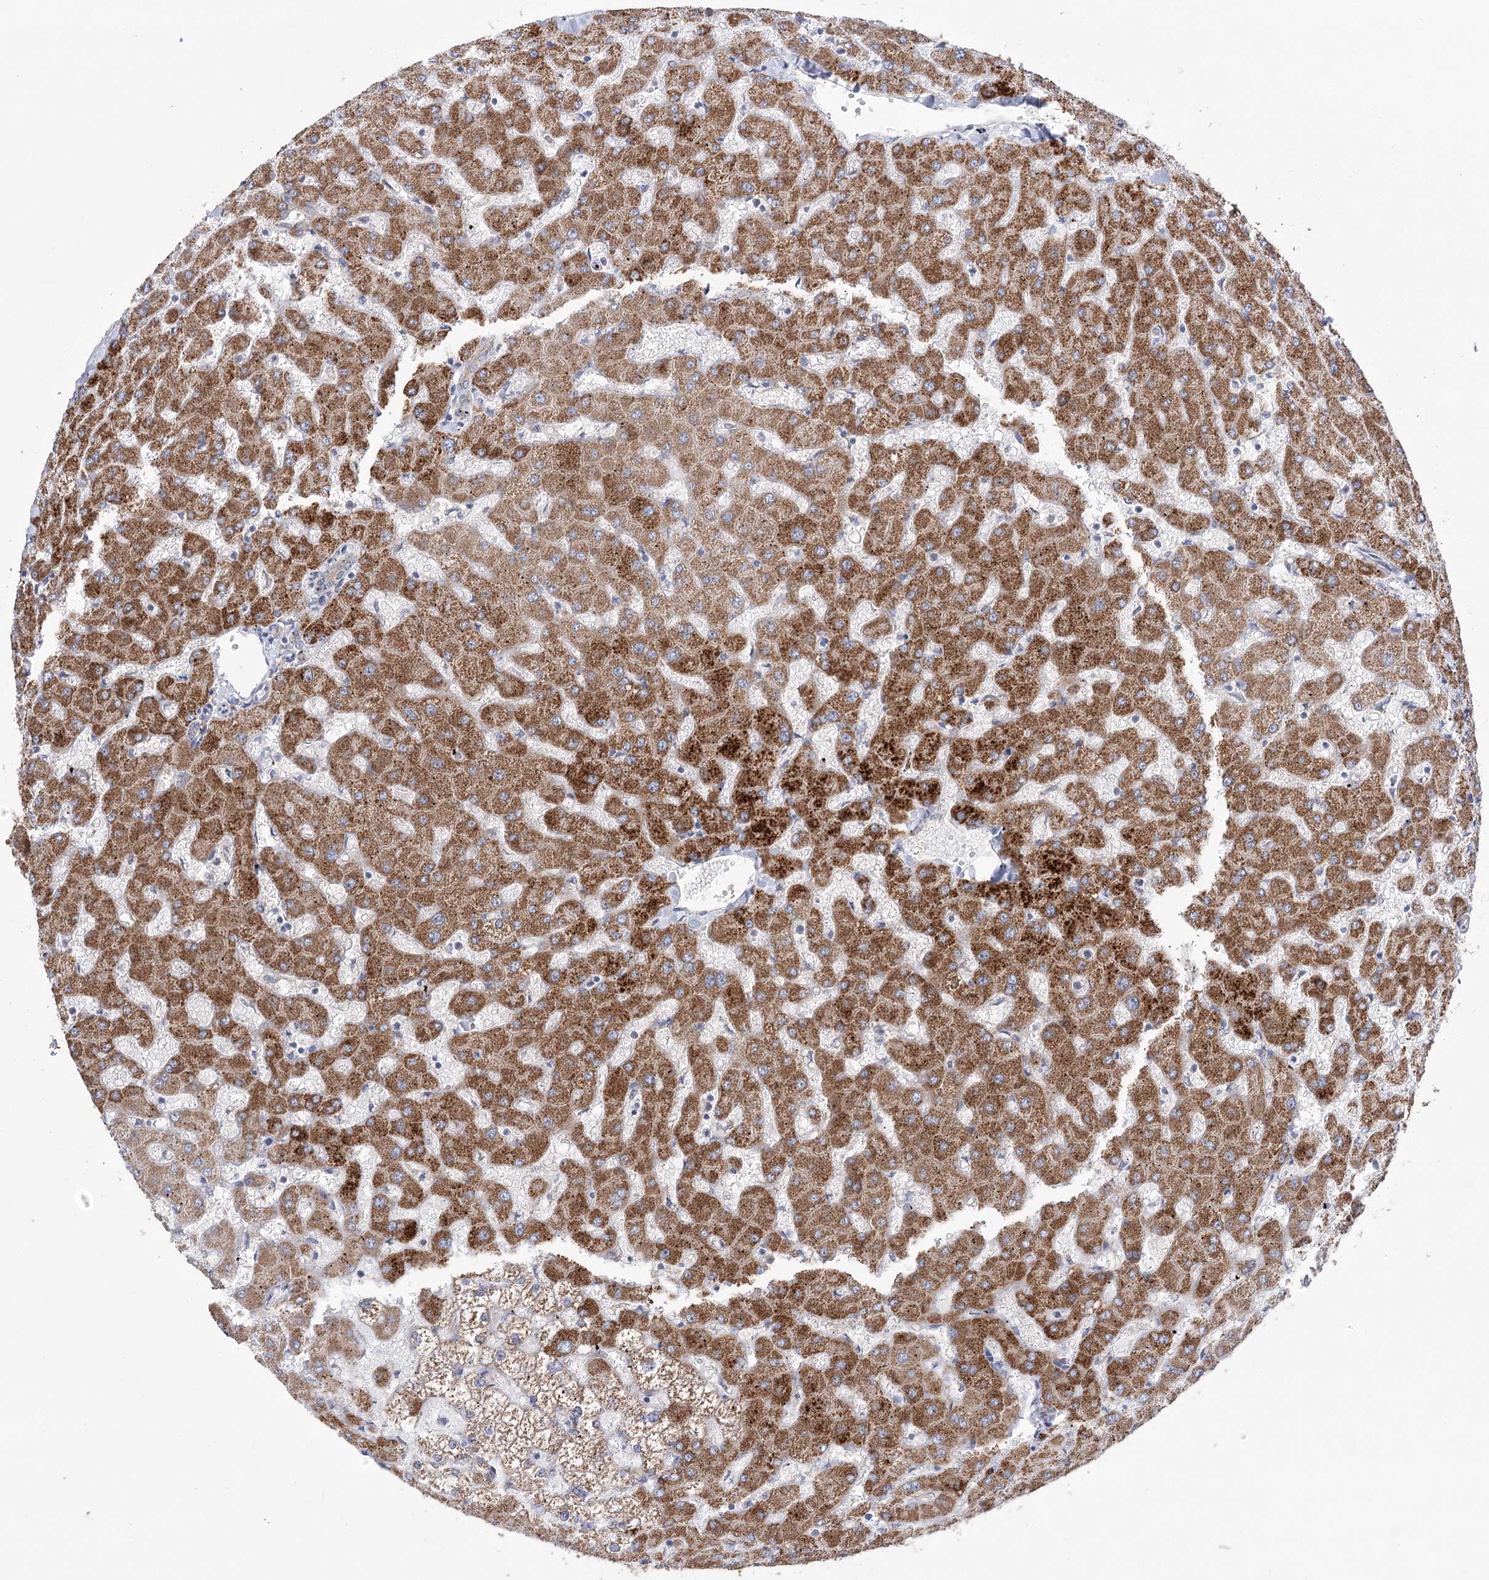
{"staining": {"intensity": "weak", "quantity": "25%-75%", "location": "cytoplasmic/membranous"}, "tissue": "liver", "cell_type": "Cholangiocytes", "image_type": "normal", "snomed": [{"axis": "morphology", "description": "Normal tissue, NOS"}, {"axis": "topography", "description": "Liver"}], "caption": "About 25%-75% of cholangiocytes in benign liver reveal weak cytoplasmic/membranous protein expression as visualized by brown immunohistochemical staining.", "gene": "ECHDC3", "patient": {"sex": "female", "age": 63}}